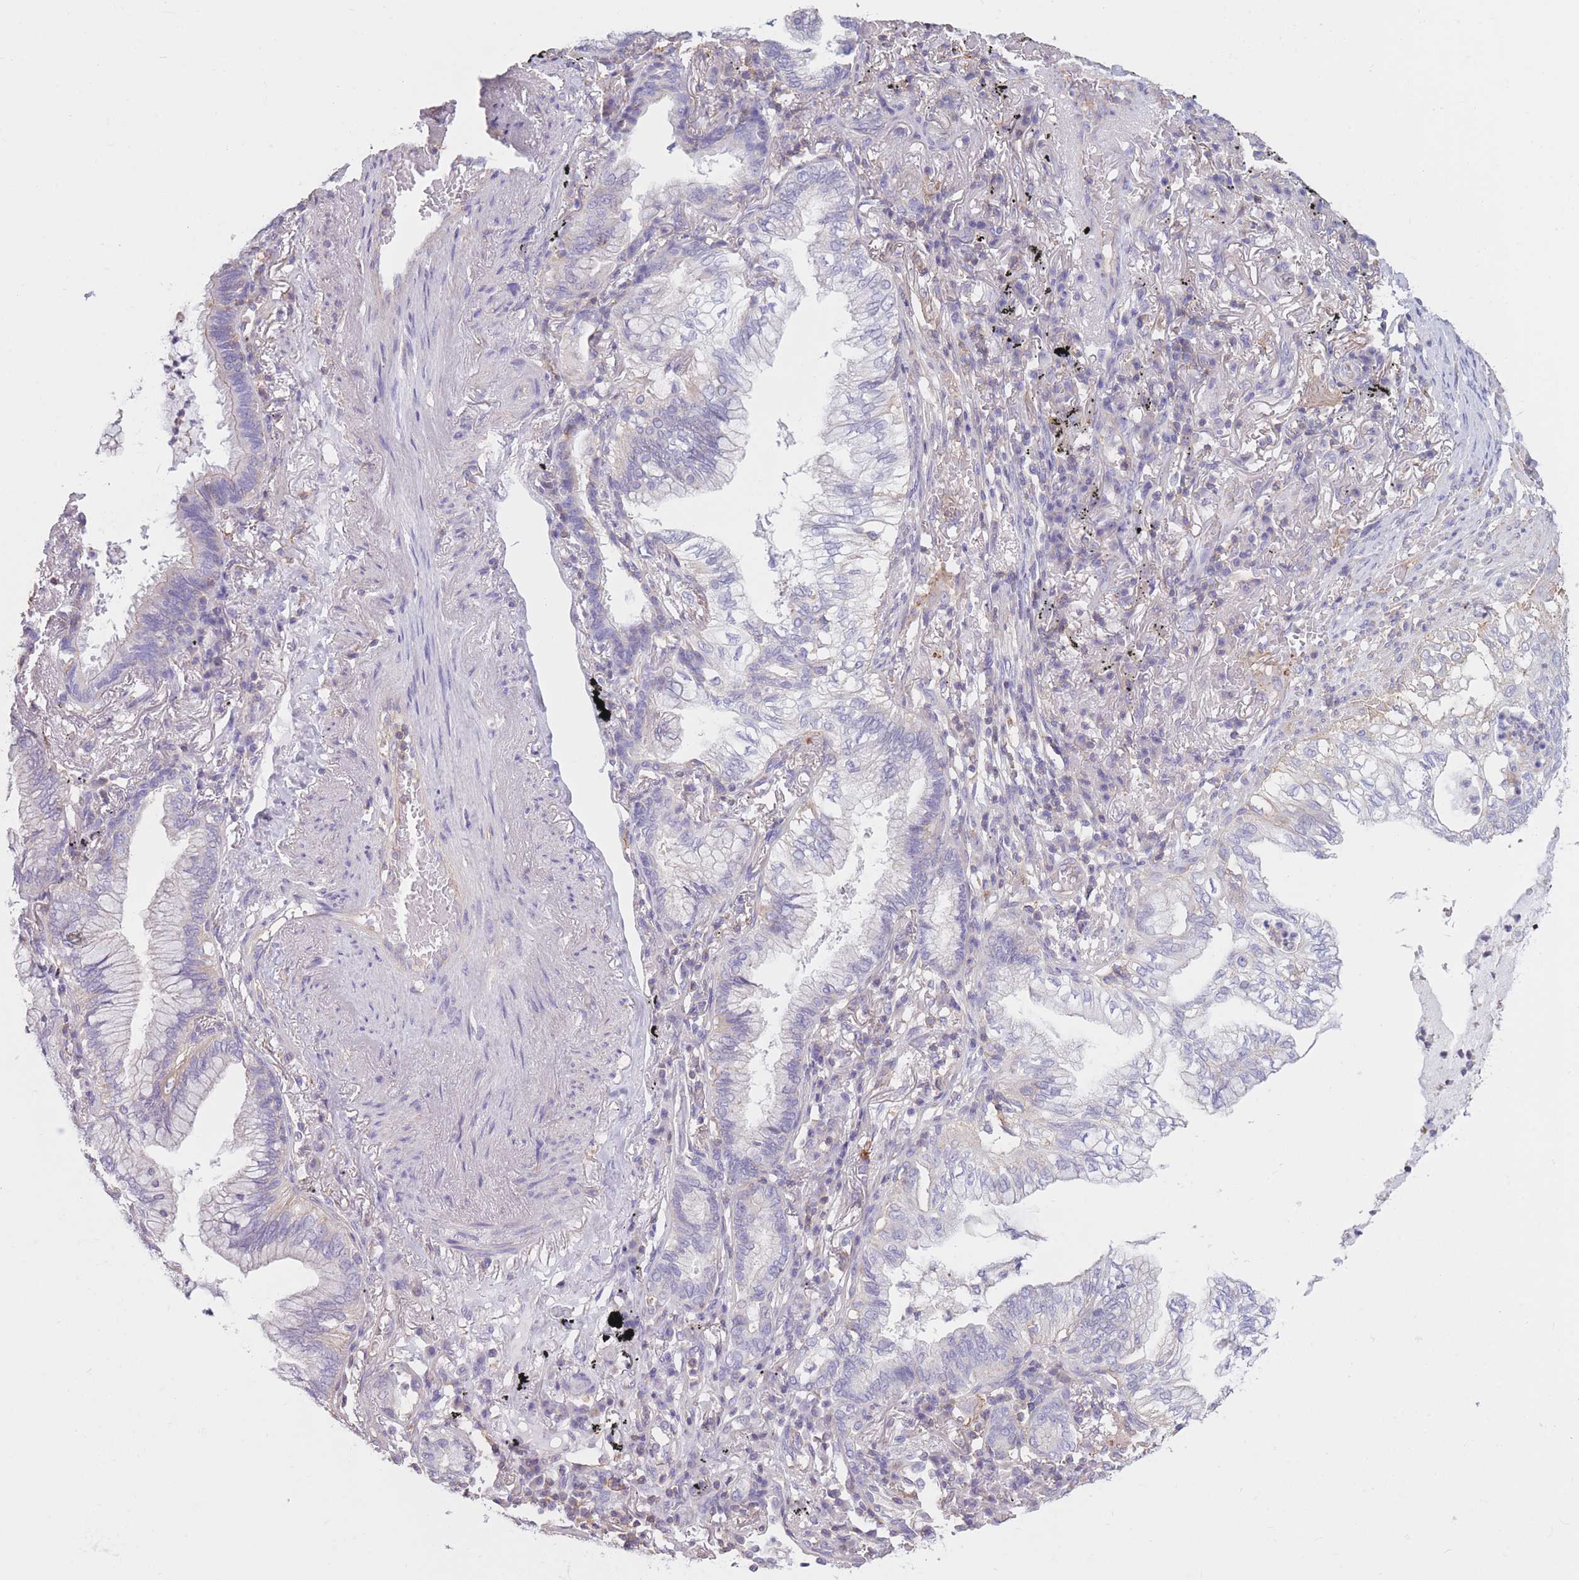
{"staining": {"intensity": "negative", "quantity": "none", "location": "none"}, "tissue": "lung cancer", "cell_type": "Tumor cells", "image_type": "cancer", "snomed": [{"axis": "morphology", "description": "Adenocarcinoma, NOS"}, {"axis": "topography", "description": "Lung"}], "caption": "DAB immunohistochemical staining of lung adenocarcinoma exhibits no significant positivity in tumor cells. (Immunohistochemistry, brightfield microscopy, high magnification).", "gene": "PDHA1", "patient": {"sex": "female", "age": 70}}